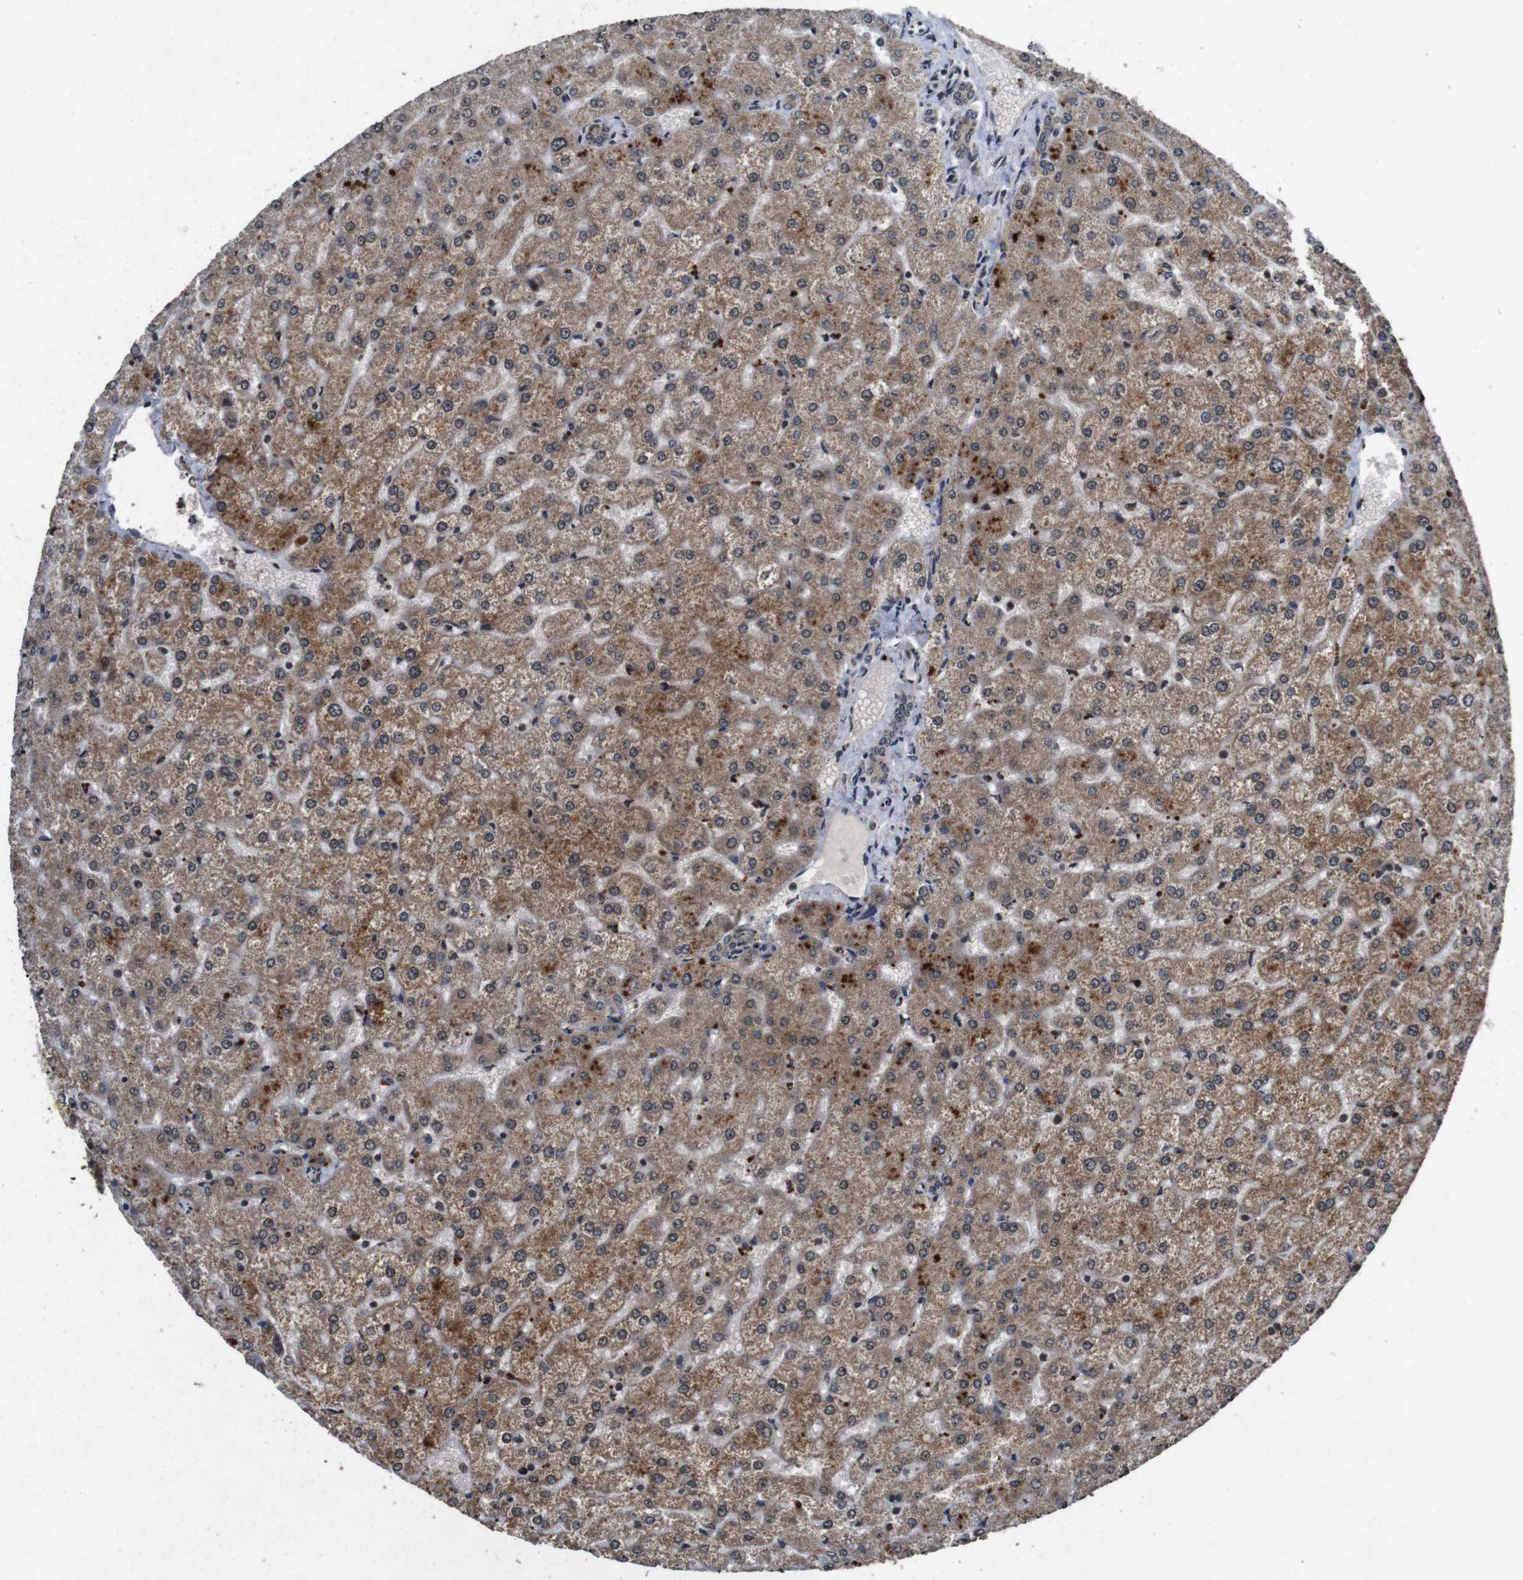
{"staining": {"intensity": "weak", "quantity": "<25%", "location": "cytoplasmic/membranous"}, "tissue": "liver", "cell_type": "Cholangiocytes", "image_type": "normal", "snomed": [{"axis": "morphology", "description": "Normal tissue, NOS"}, {"axis": "topography", "description": "Liver"}], "caption": "This is an IHC histopathology image of normal liver. There is no positivity in cholangiocytes.", "gene": "SORL1", "patient": {"sex": "female", "age": 32}}